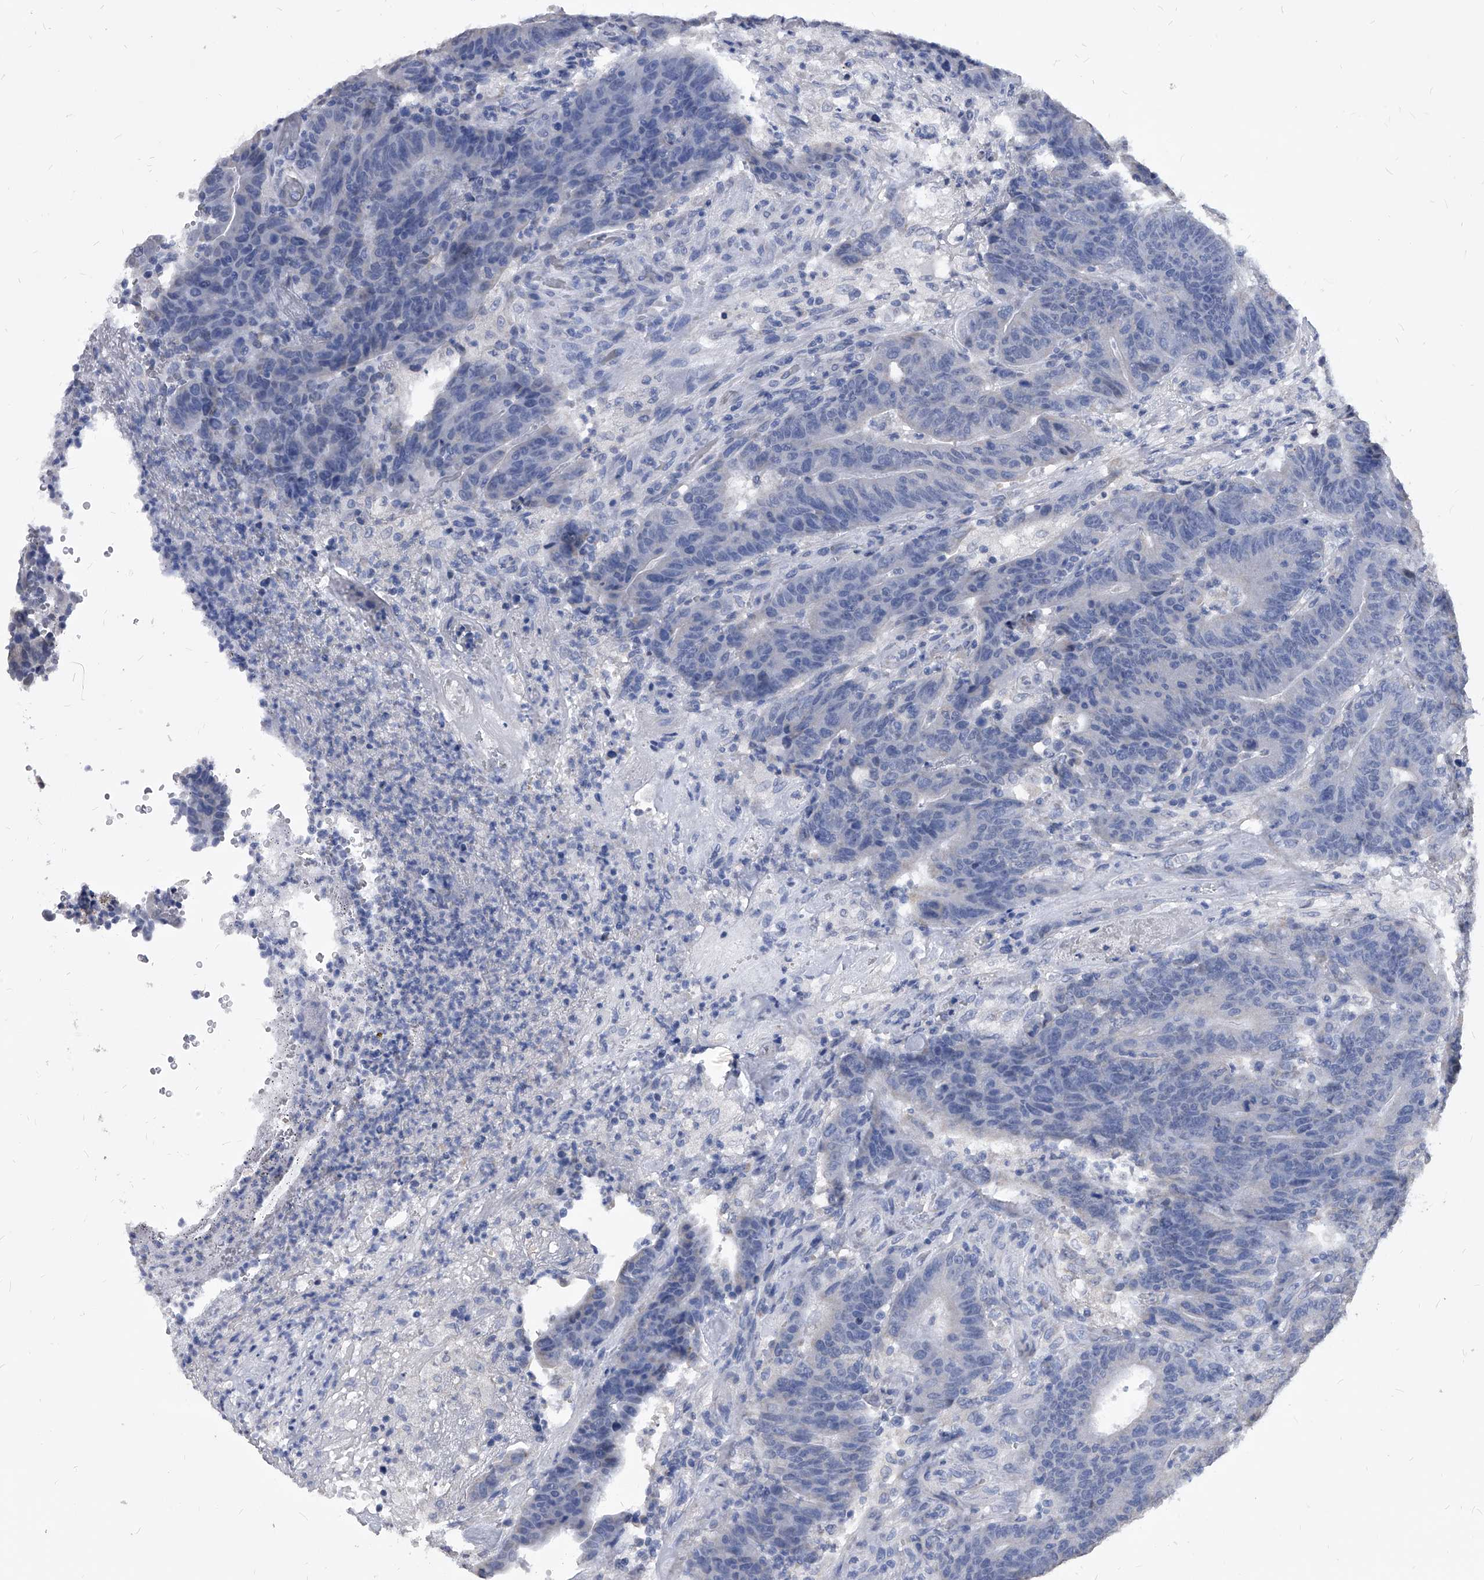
{"staining": {"intensity": "negative", "quantity": "none", "location": "none"}, "tissue": "colorectal cancer", "cell_type": "Tumor cells", "image_type": "cancer", "snomed": [{"axis": "morphology", "description": "Normal tissue, NOS"}, {"axis": "morphology", "description": "Adenocarcinoma, NOS"}, {"axis": "topography", "description": "Colon"}], "caption": "IHC of human colorectal cancer (adenocarcinoma) reveals no expression in tumor cells.", "gene": "DUSP22", "patient": {"sex": "female", "age": 75}}